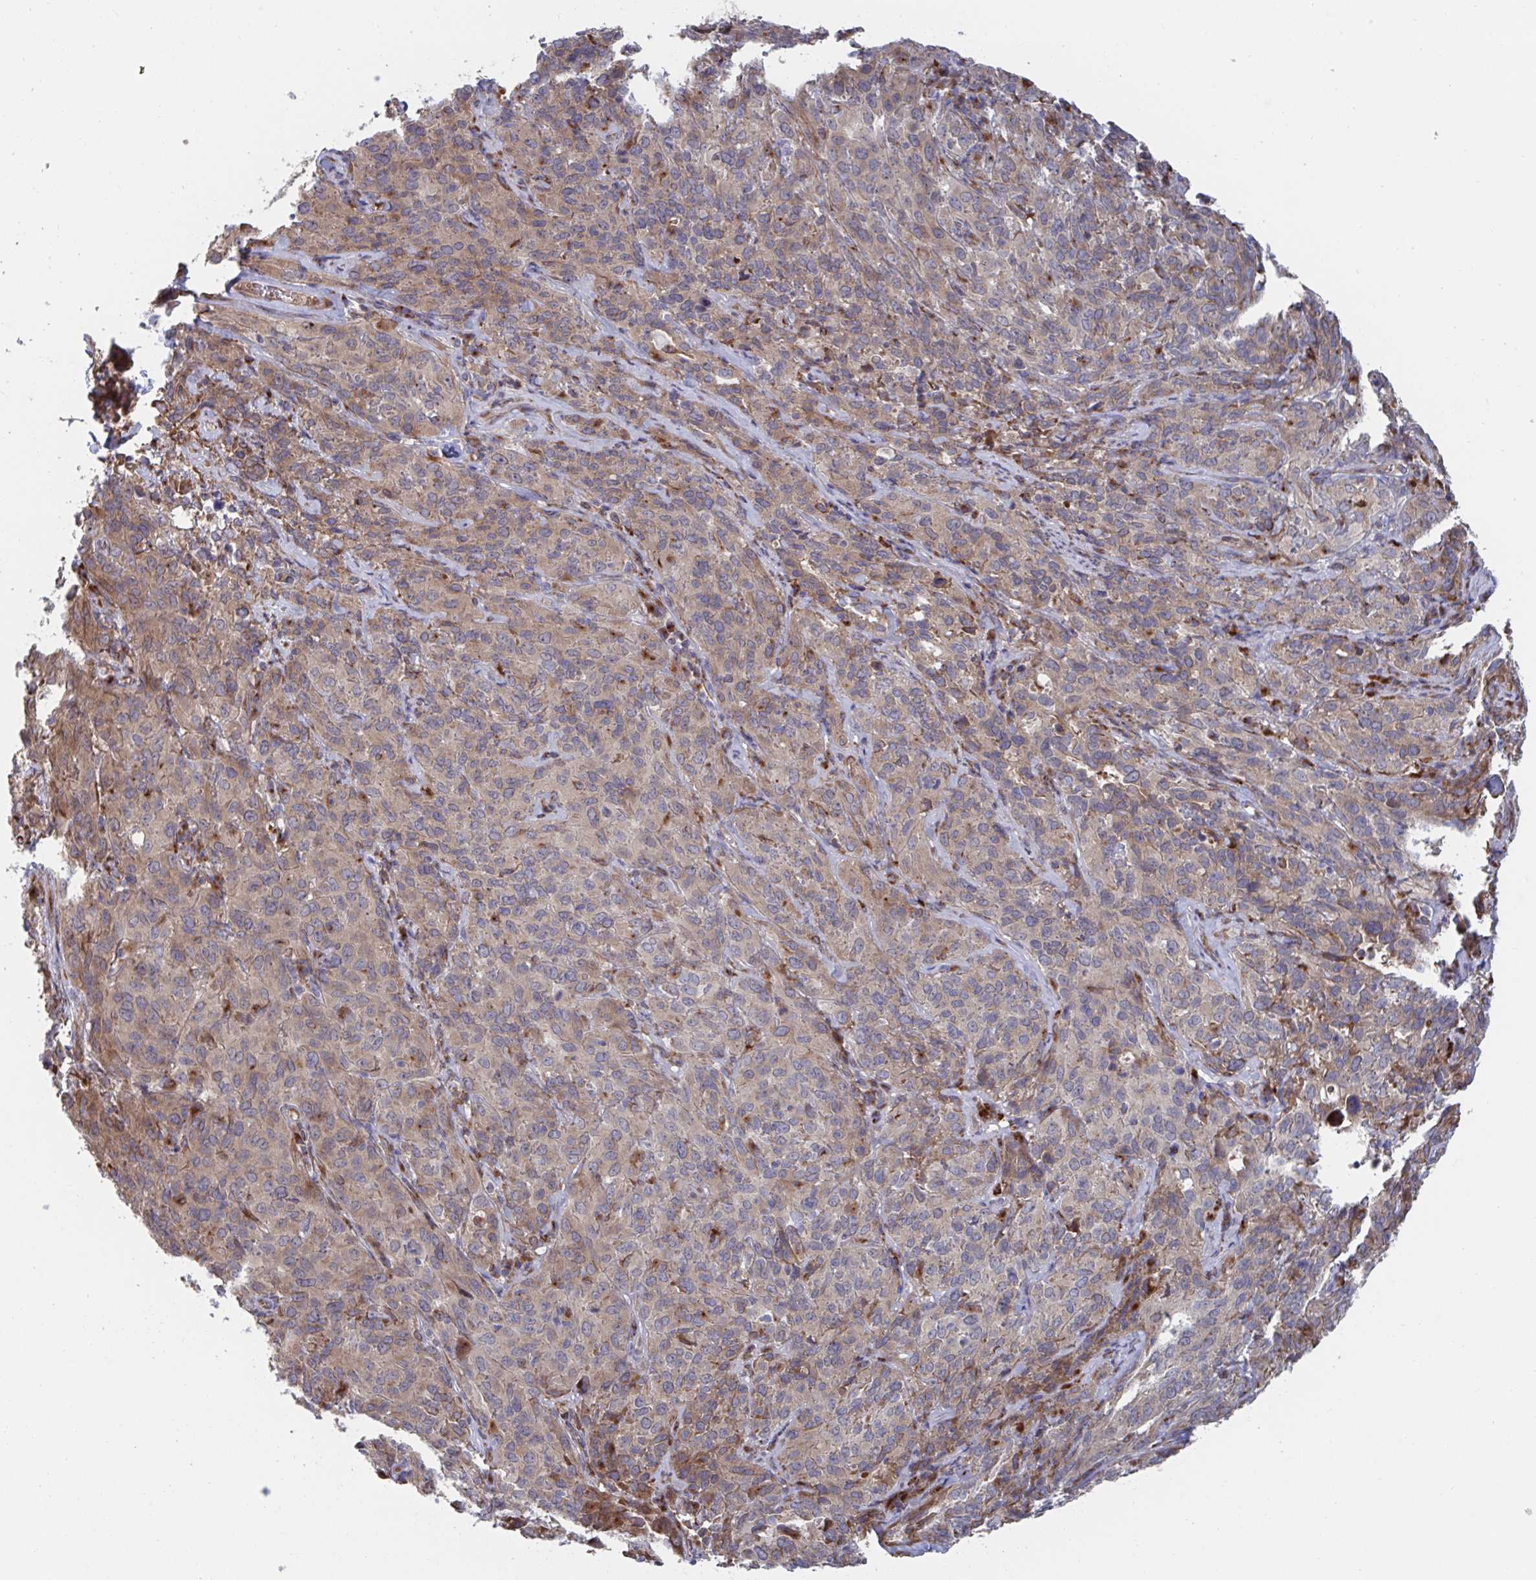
{"staining": {"intensity": "weak", "quantity": "25%-75%", "location": "cytoplasmic/membranous"}, "tissue": "cervical cancer", "cell_type": "Tumor cells", "image_type": "cancer", "snomed": [{"axis": "morphology", "description": "Squamous cell carcinoma, NOS"}, {"axis": "topography", "description": "Cervix"}], "caption": "Squamous cell carcinoma (cervical) tissue reveals weak cytoplasmic/membranous positivity in approximately 25%-75% of tumor cells", "gene": "FJX1", "patient": {"sex": "female", "age": 51}}